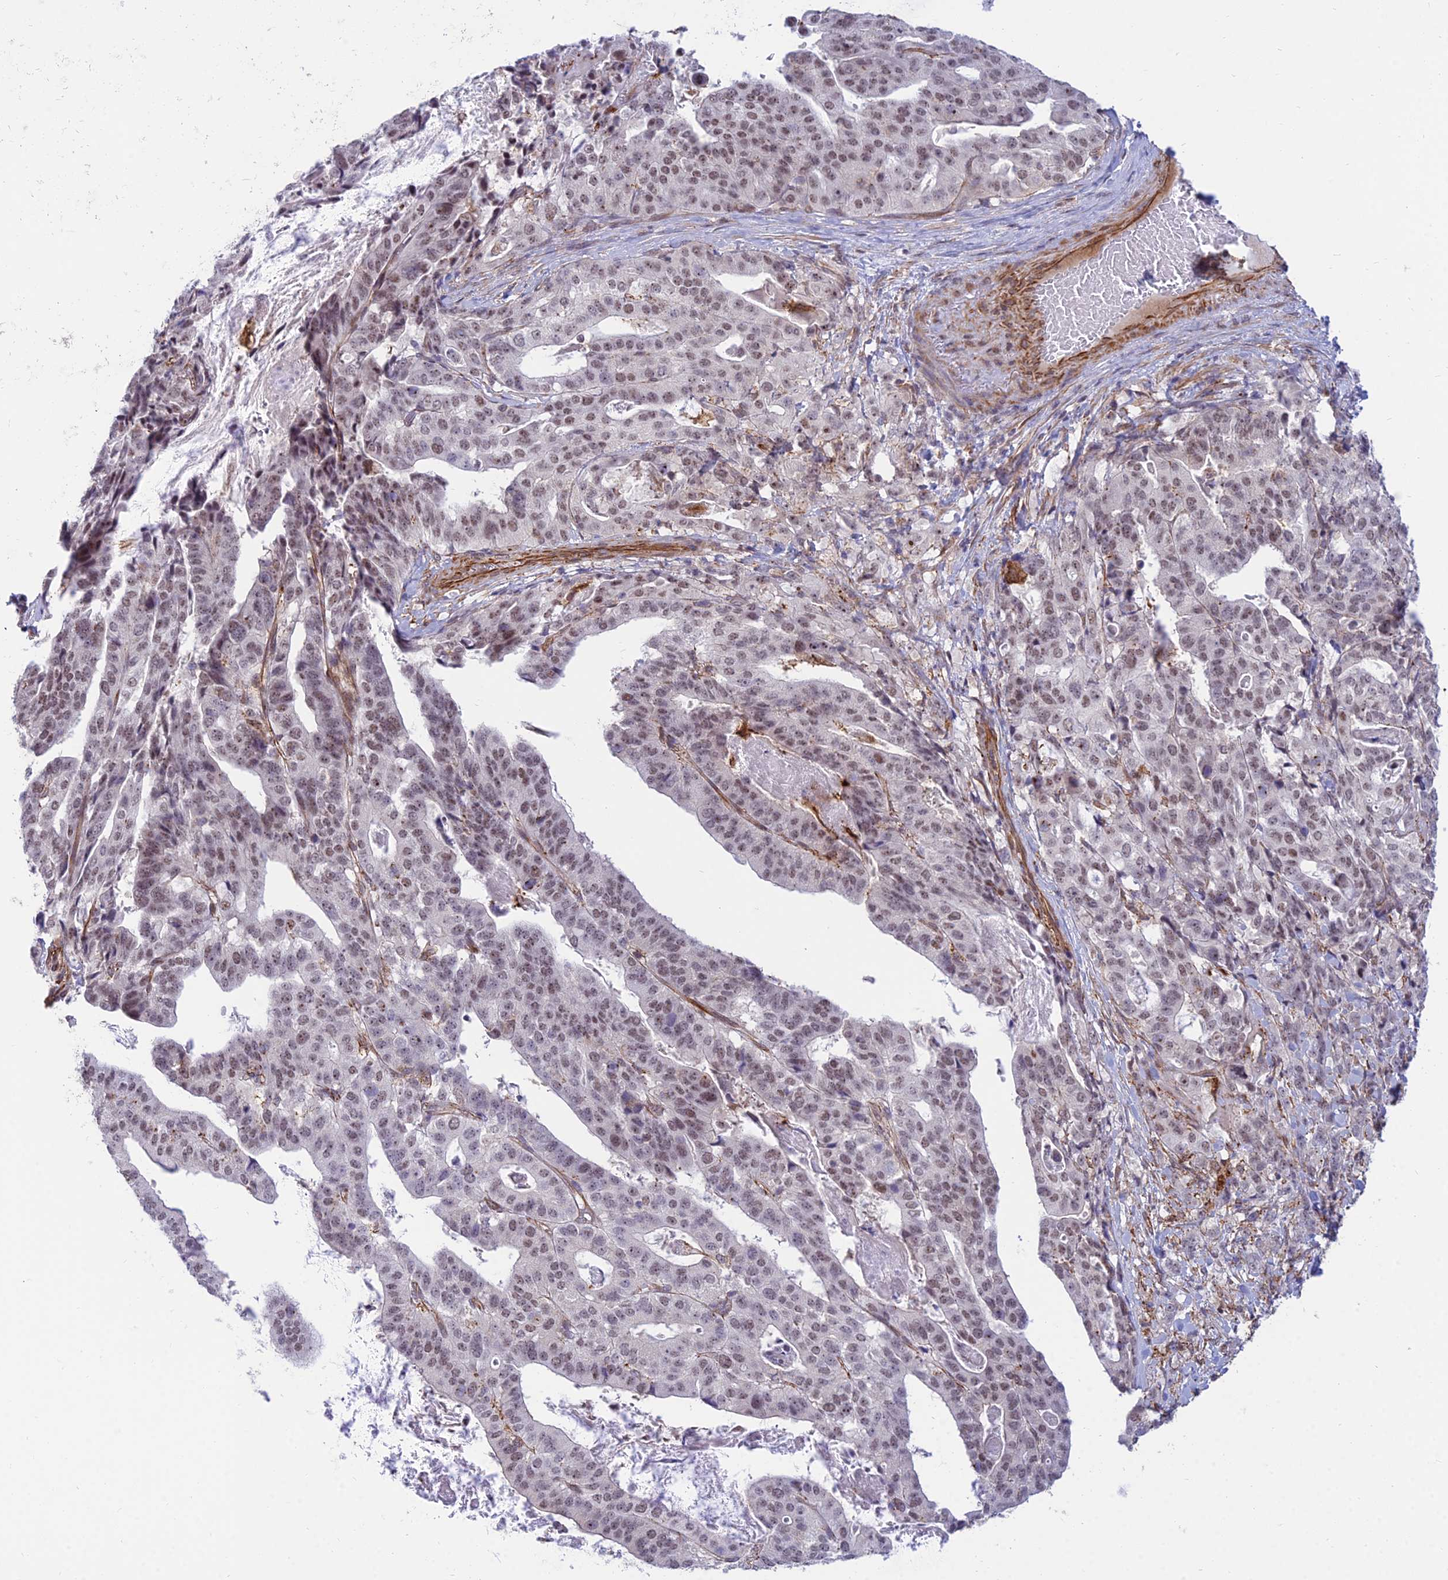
{"staining": {"intensity": "moderate", "quantity": ">75%", "location": "nuclear"}, "tissue": "stomach cancer", "cell_type": "Tumor cells", "image_type": "cancer", "snomed": [{"axis": "morphology", "description": "Adenocarcinoma, NOS"}, {"axis": "topography", "description": "Stomach"}], "caption": "A high-resolution micrograph shows immunohistochemistry staining of stomach cancer, which demonstrates moderate nuclear positivity in approximately >75% of tumor cells.", "gene": "SAPCD2", "patient": {"sex": "male", "age": 48}}